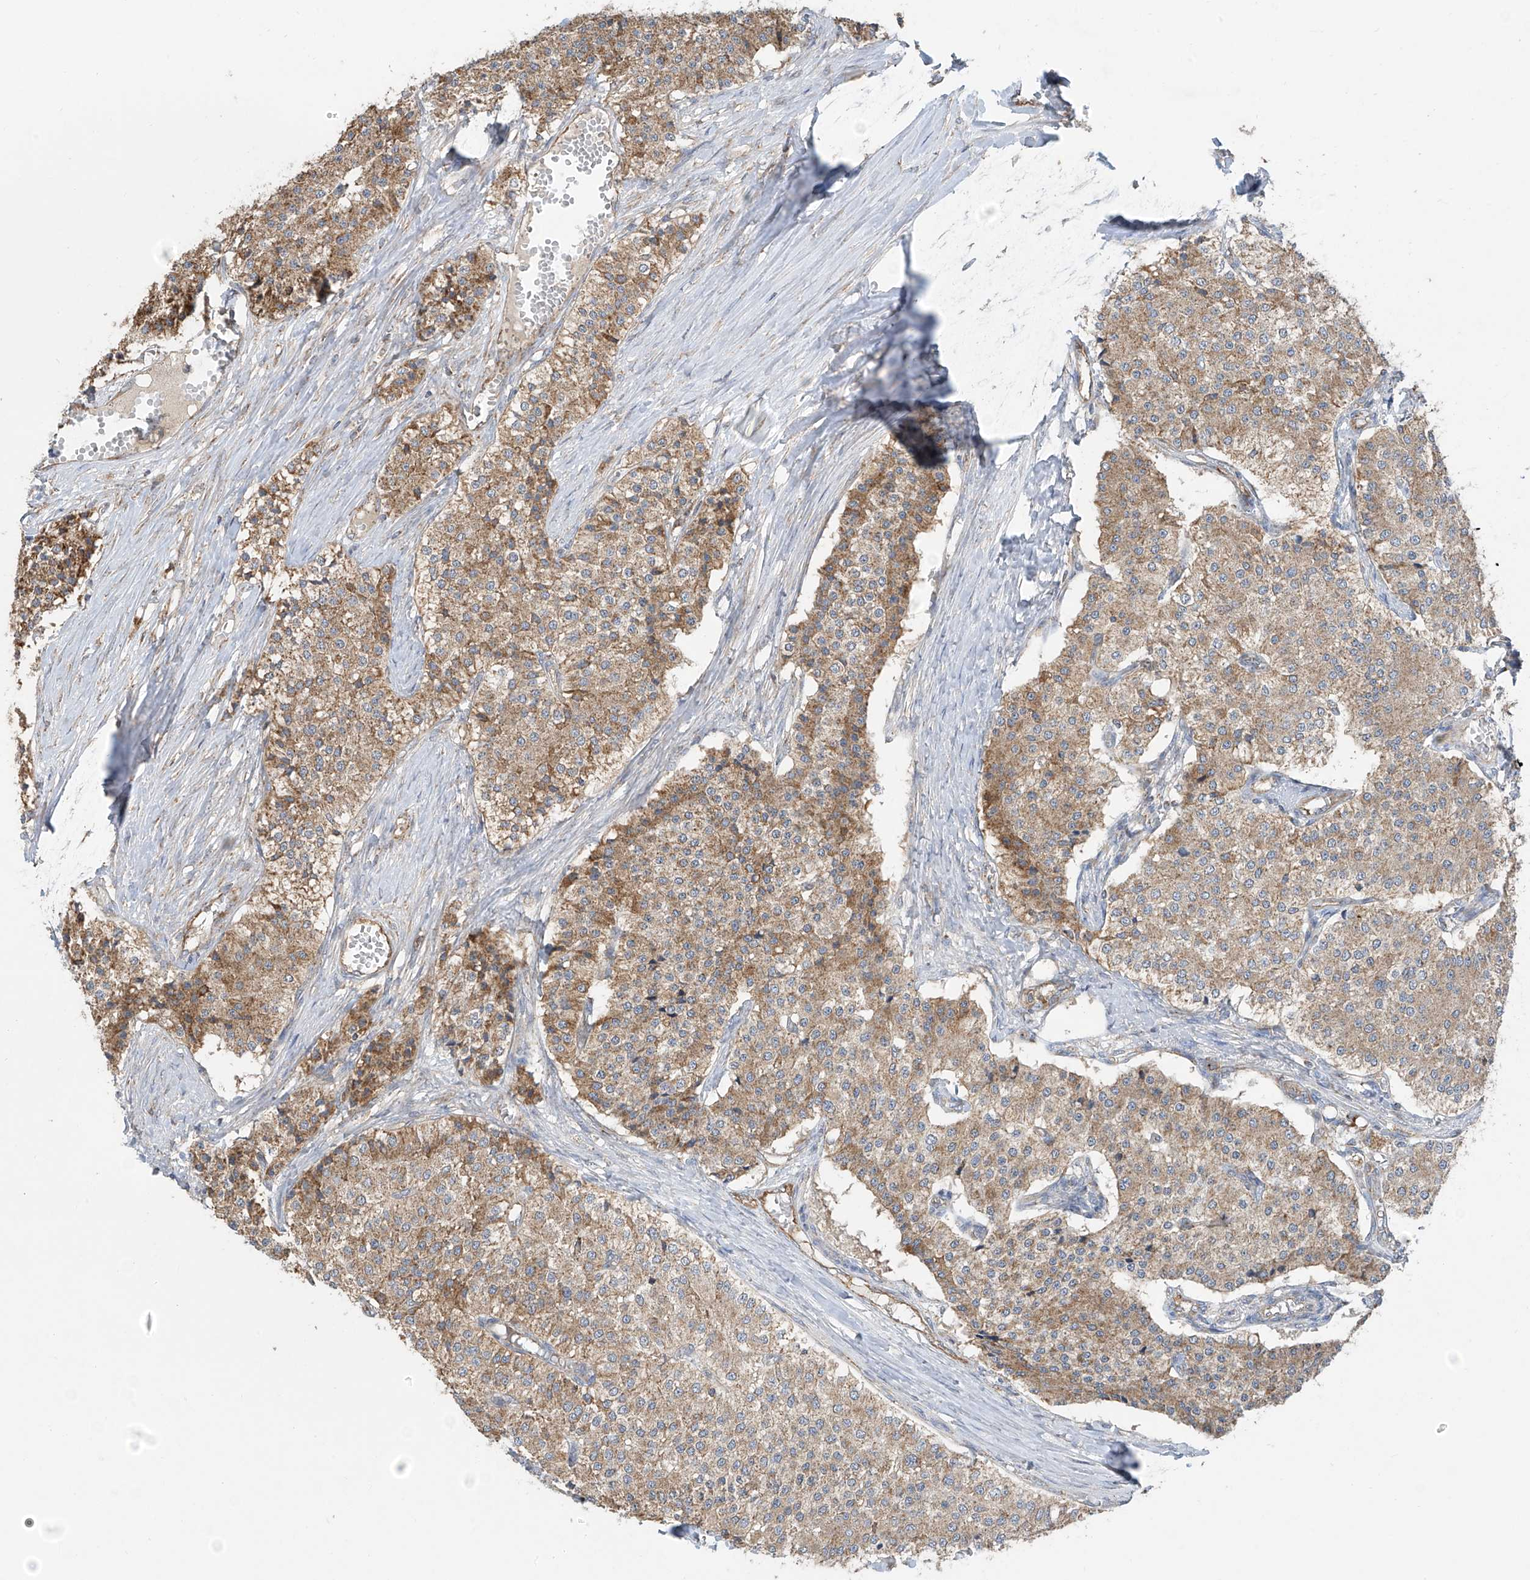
{"staining": {"intensity": "moderate", "quantity": ">75%", "location": "cytoplasmic/membranous"}, "tissue": "carcinoid", "cell_type": "Tumor cells", "image_type": "cancer", "snomed": [{"axis": "morphology", "description": "Carcinoid, malignant, NOS"}, {"axis": "topography", "description": "Colon"}], "caption": "Protein positivity by immunohistochemistry (IHC) exhibits moderate cytoplasmic/membranous expression in approximately >75% of tumor cells in malignant carcinoid. The staining was performed using DAB (3,3'-diaminobenzidine) to visualize the protein expression in brown, while the nuclei were stained in blue with hematoxylin (Magnification: 20x).", "gene": "UQCC1", "patient": {"sex": "female", "age": 52}}